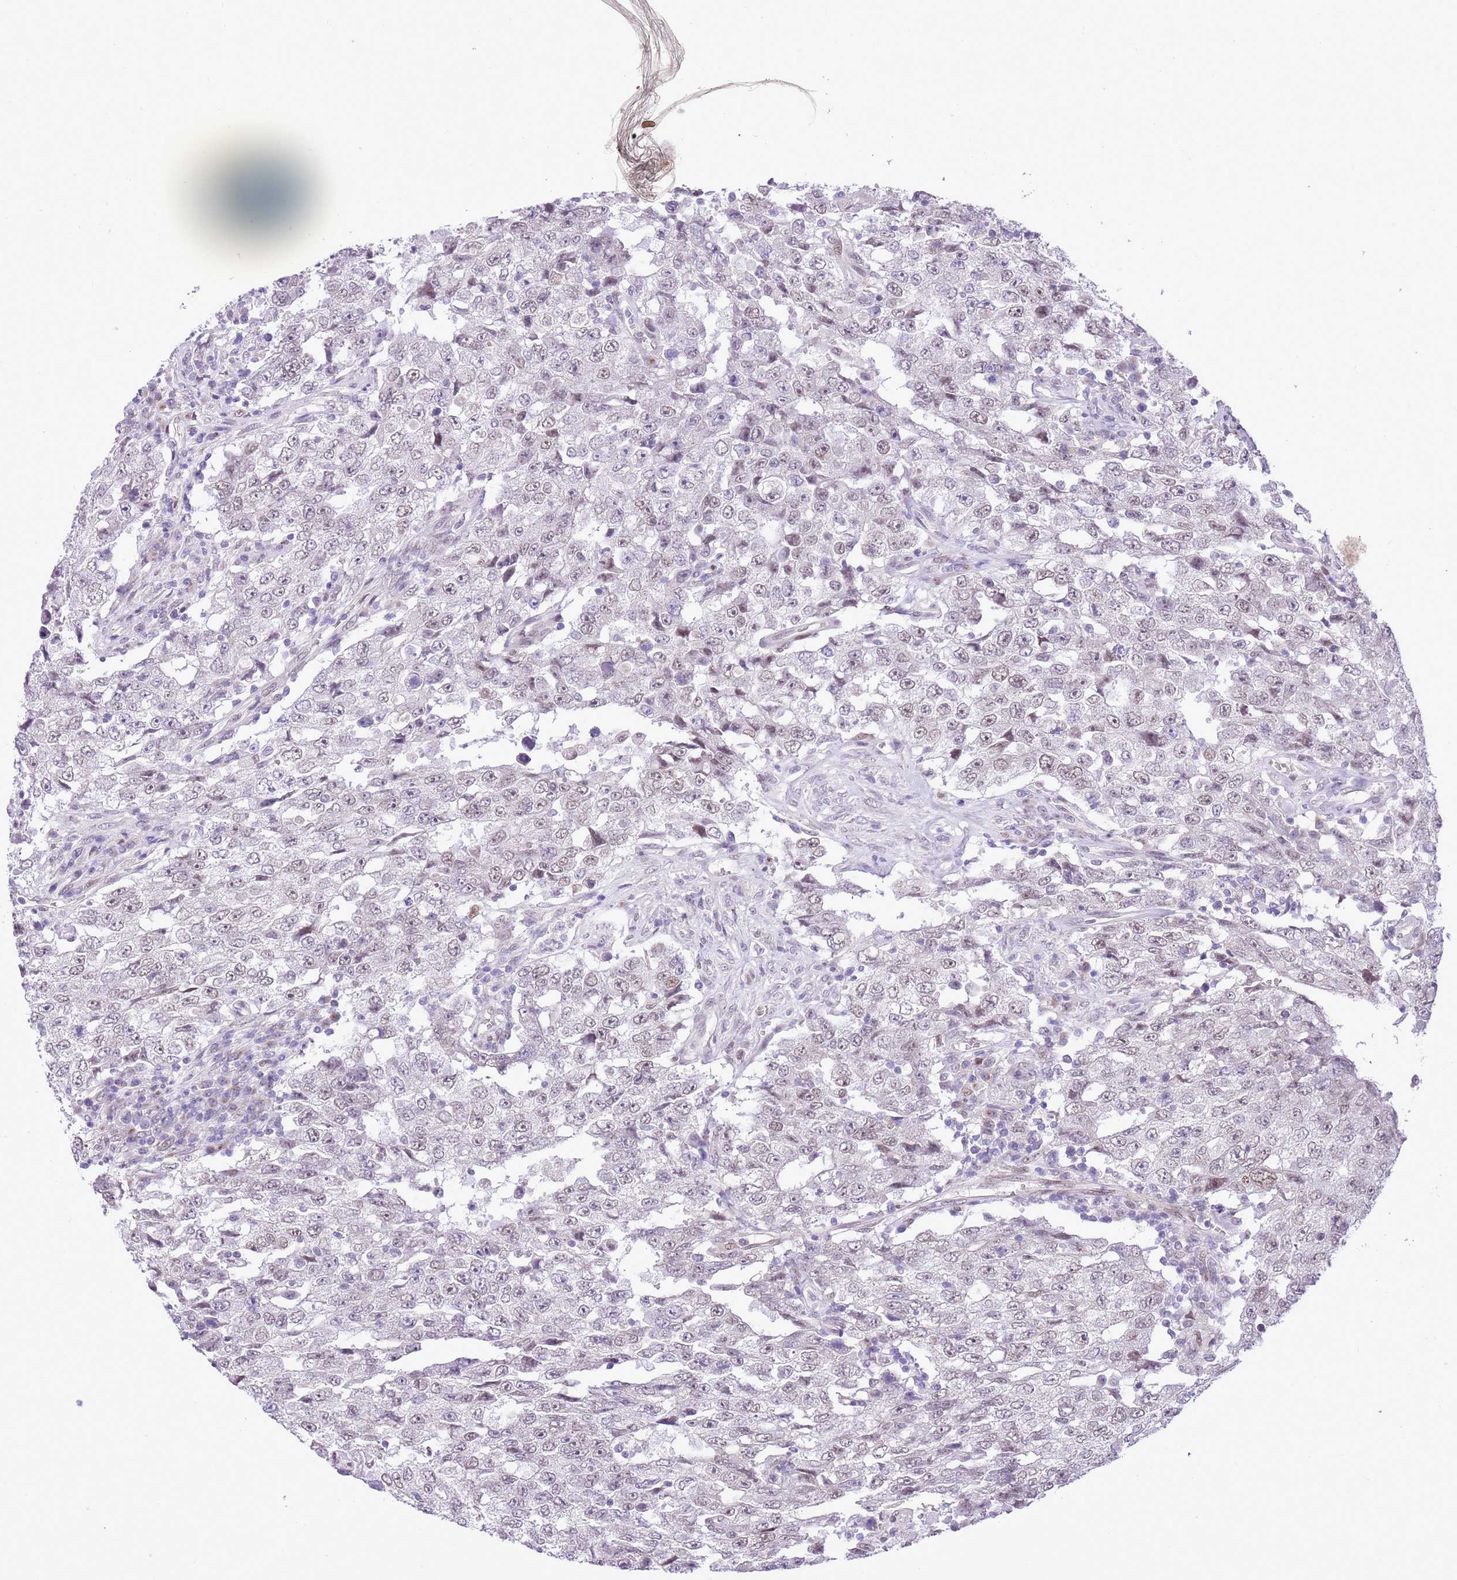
{"staining": {"intensity": "weak", "quantity": "25%-75%", "location": "nuclear"}, "tissue": "testis cancer", "cell_type": "Tumor cells", "image_type": "cancer", "snomed": [{"axis": "morphology", "description": "Carcinoma, Embryonal, NOS"}, {"axis": "topography", "description": "Testis"}], "caption": "This histopathology image shows IHC staining of testis embryonal carcinoma, with low weak nuclear positivity in approximately 25%-75% of tumor cells.", "gene": "NACC2", "patient": {"sex": "male", "age": 26}}